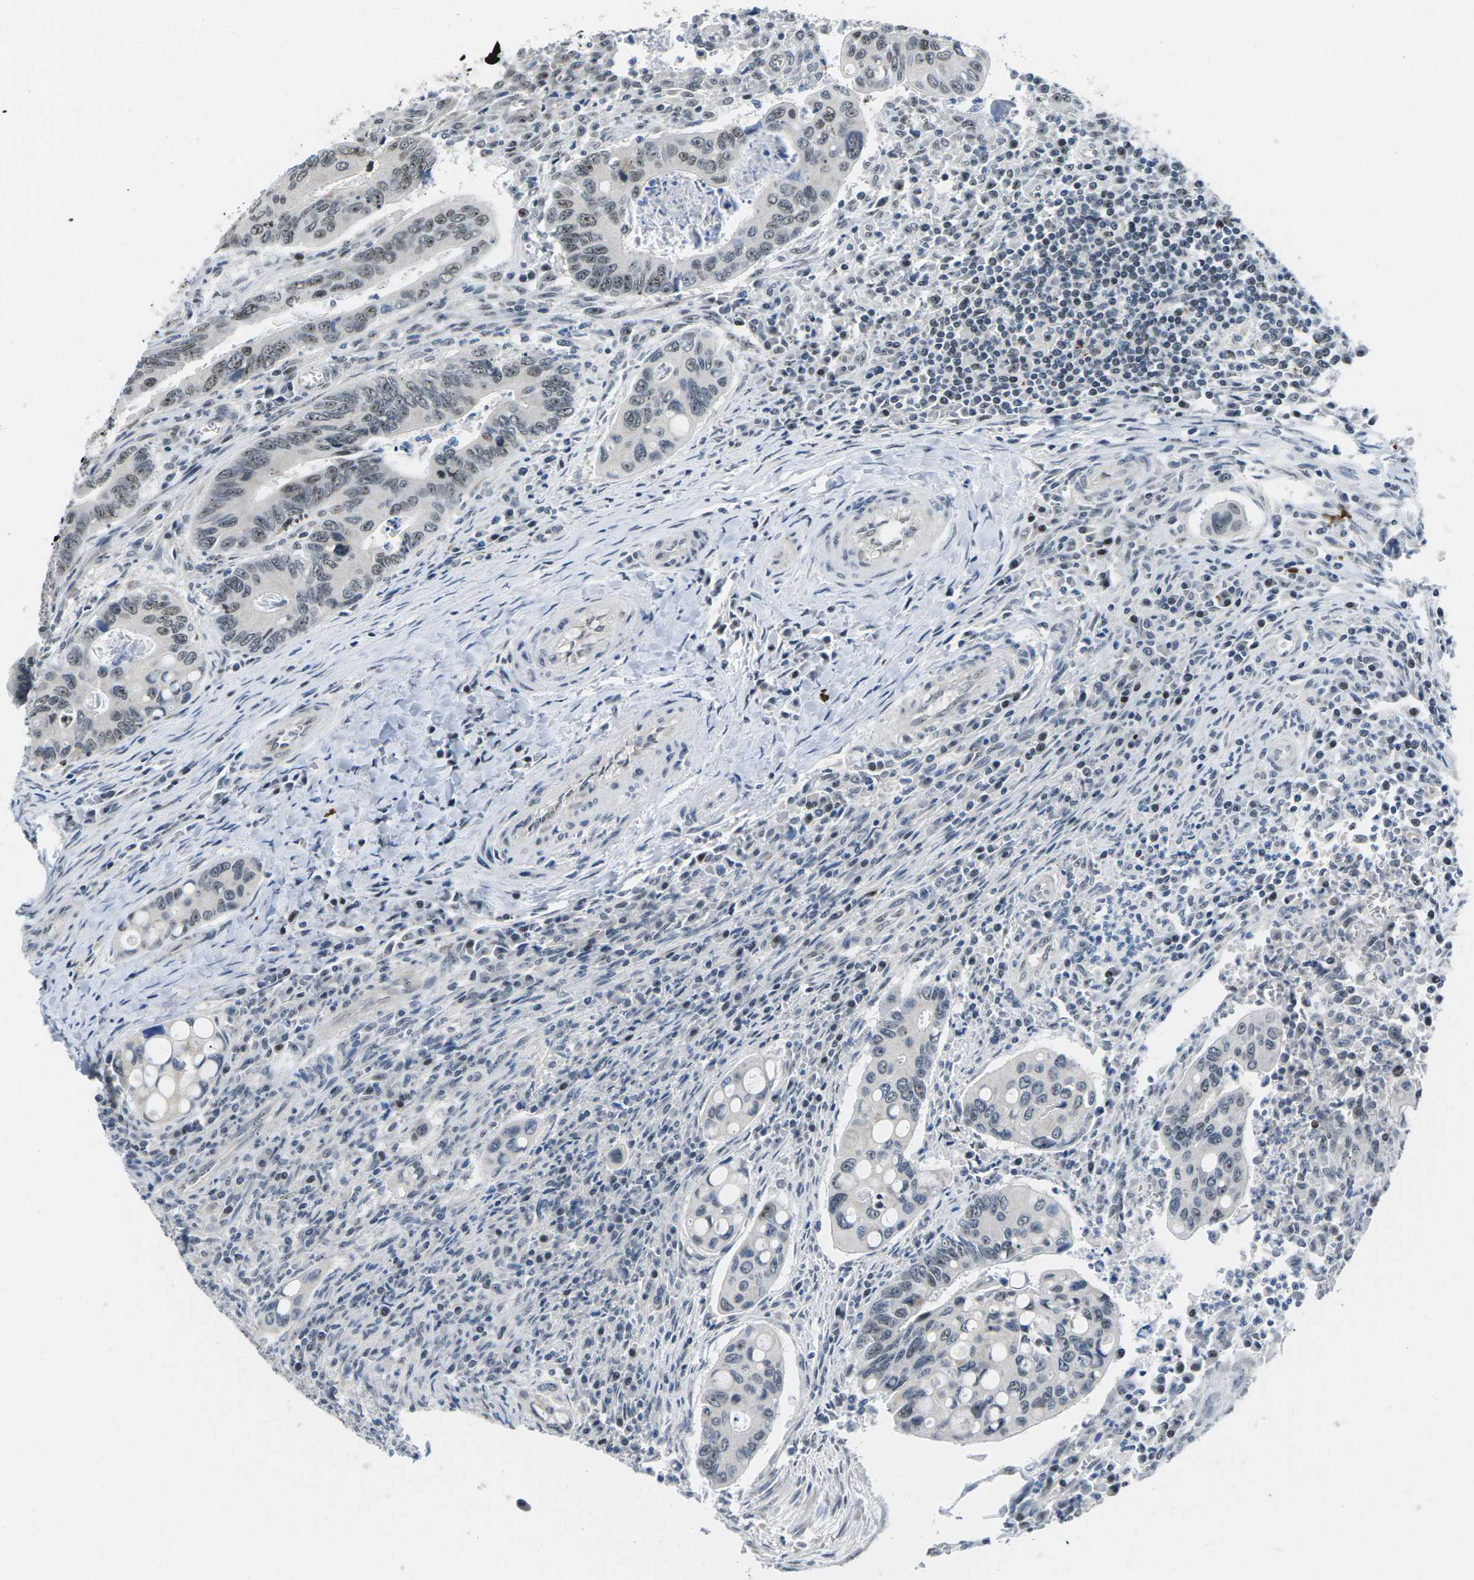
{"staining": {"intensity": "weak", "quantity": ">75%", "location": "nuclear"}, "tissue": "colorectal cancer", "cell_type": "Tumor cells", "image_type": "cancer", "snomed": [{"axis": "morphology", "description": "Inflammation, NOS"}, {"axis": "morphology", "description": "Adenocarcinoma, NOS"}, {"axis": "topography", "description": "Colon"}], "caption": "Colorectal adenocarcinoma tissue displays weak nuclear positivity in about >75% of tumor cells, visualized by immunohistochemistry. (brown staining indicates protein expression, while blue staining denotes nuclei).", "gene": "NSRP1", "patient": {"sex": "male", "age": 72}}